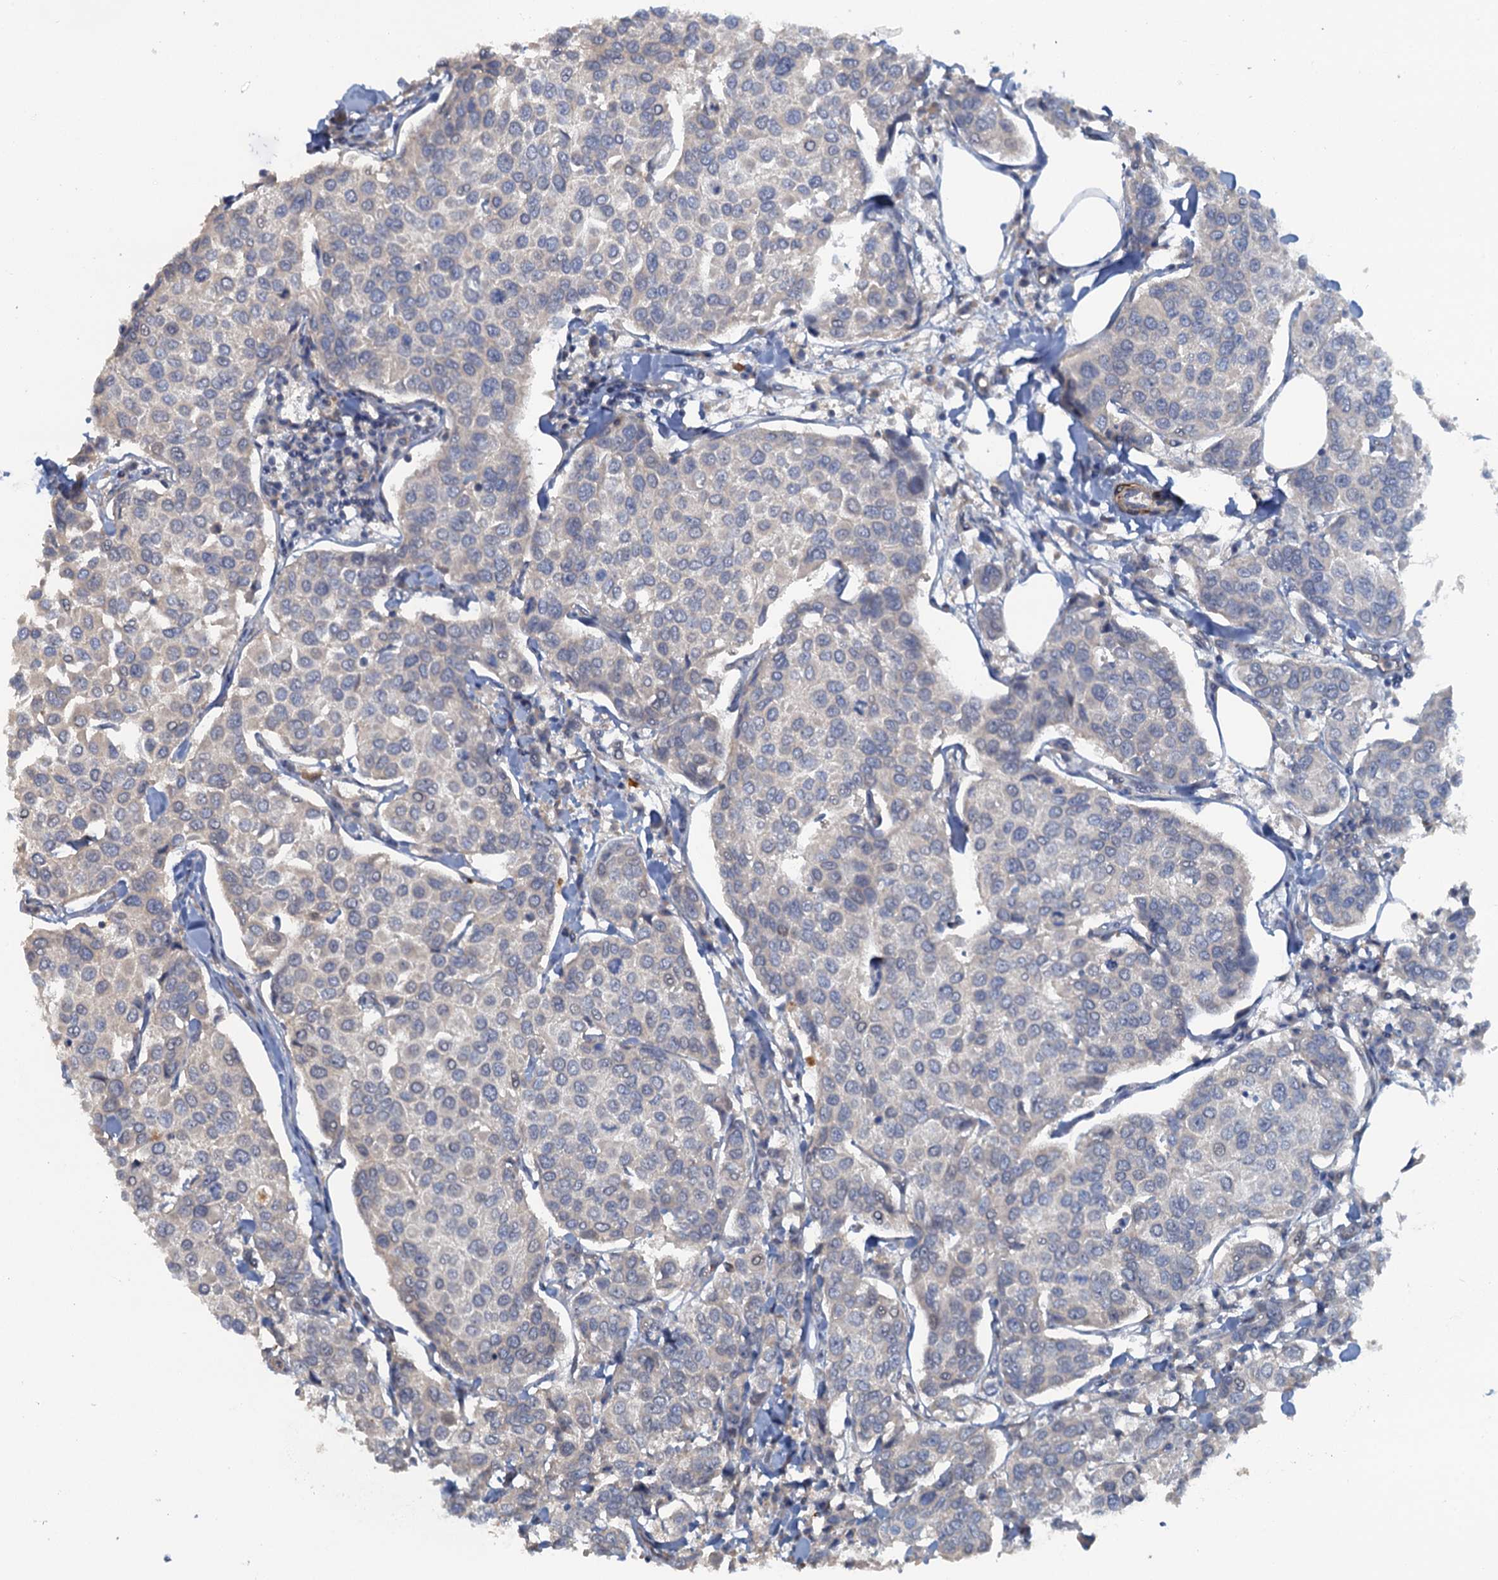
{"staining": {"intensity": "negative", "quantity": "none", "location": "none"}, "tissue": "breast cancer", "cell_type": "Tumor cells", "image_type": "cancer", "snomed": [{"axis": "morphology", "description": "Duct carcinoma"}, {"axis": "topography", "description": "Breast"}], "caption": "Immunohistochemistry (IHC) of human breast cancer exhibits no staining in tumor cells. (Brightfield microscopy of DAB IHC at high magnification).", "gene": "MYO16", "patient": {"sex": "female", "age": 55}}